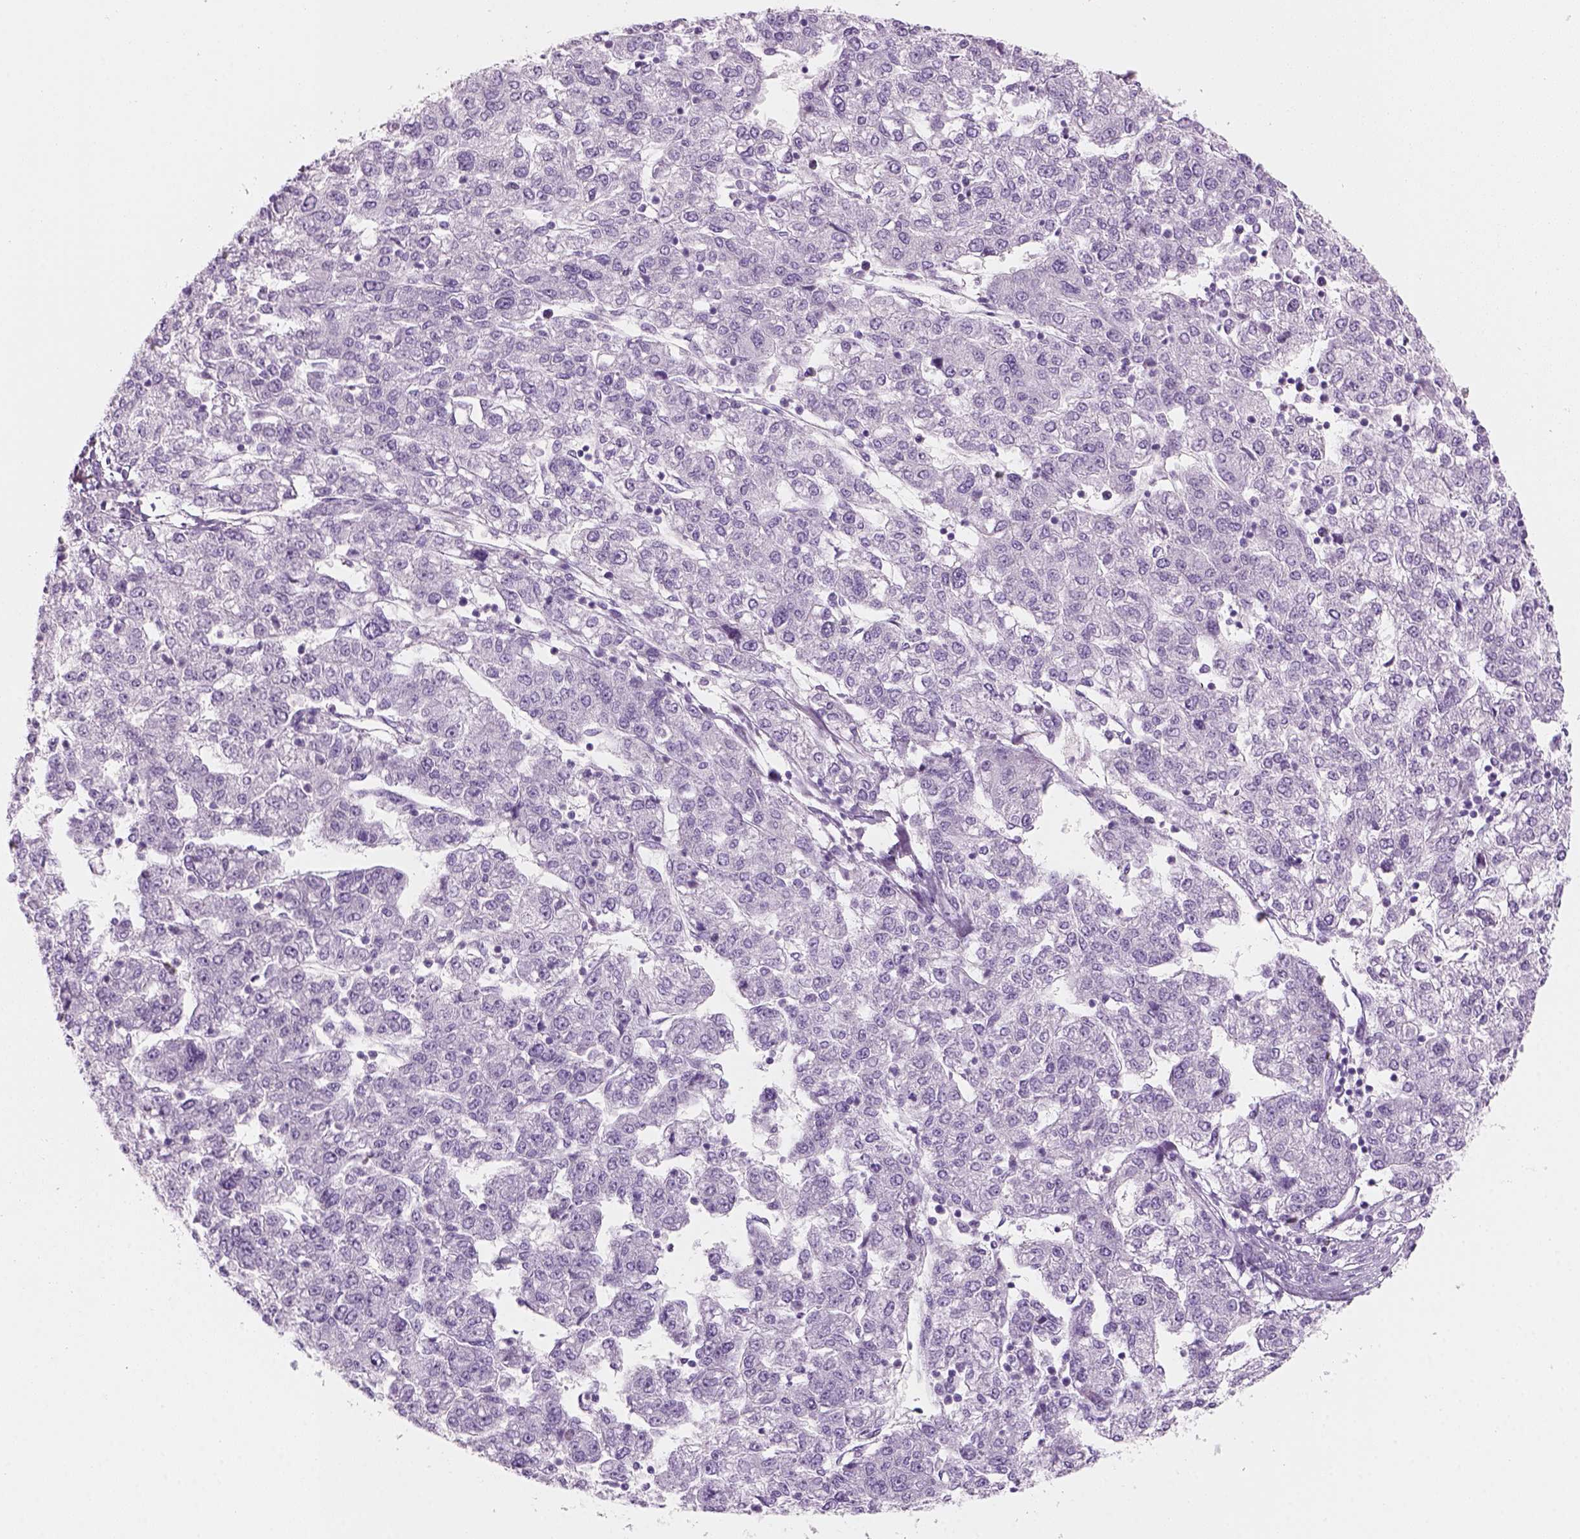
{"staining": {"intensity": "negative", "quantity": "none", "location": "none"}, "tissue": "liver cancer", "cell_type": "Tumor cells", "image_type": "cancer", "snomed": [{"axis": "morphology", "description": "Carcinoma, Hepatocellular, NOS"}, {"axis": "topography", "description": "Liver"}], "caption": "DAB (3,3'-diaminobenzidine) immunohistochemical staining of human liver cancer reveals no significant staining in tumor cells.", "gene": "KRTAP11-1", "patient": {"sex": "male", "age": 56}}